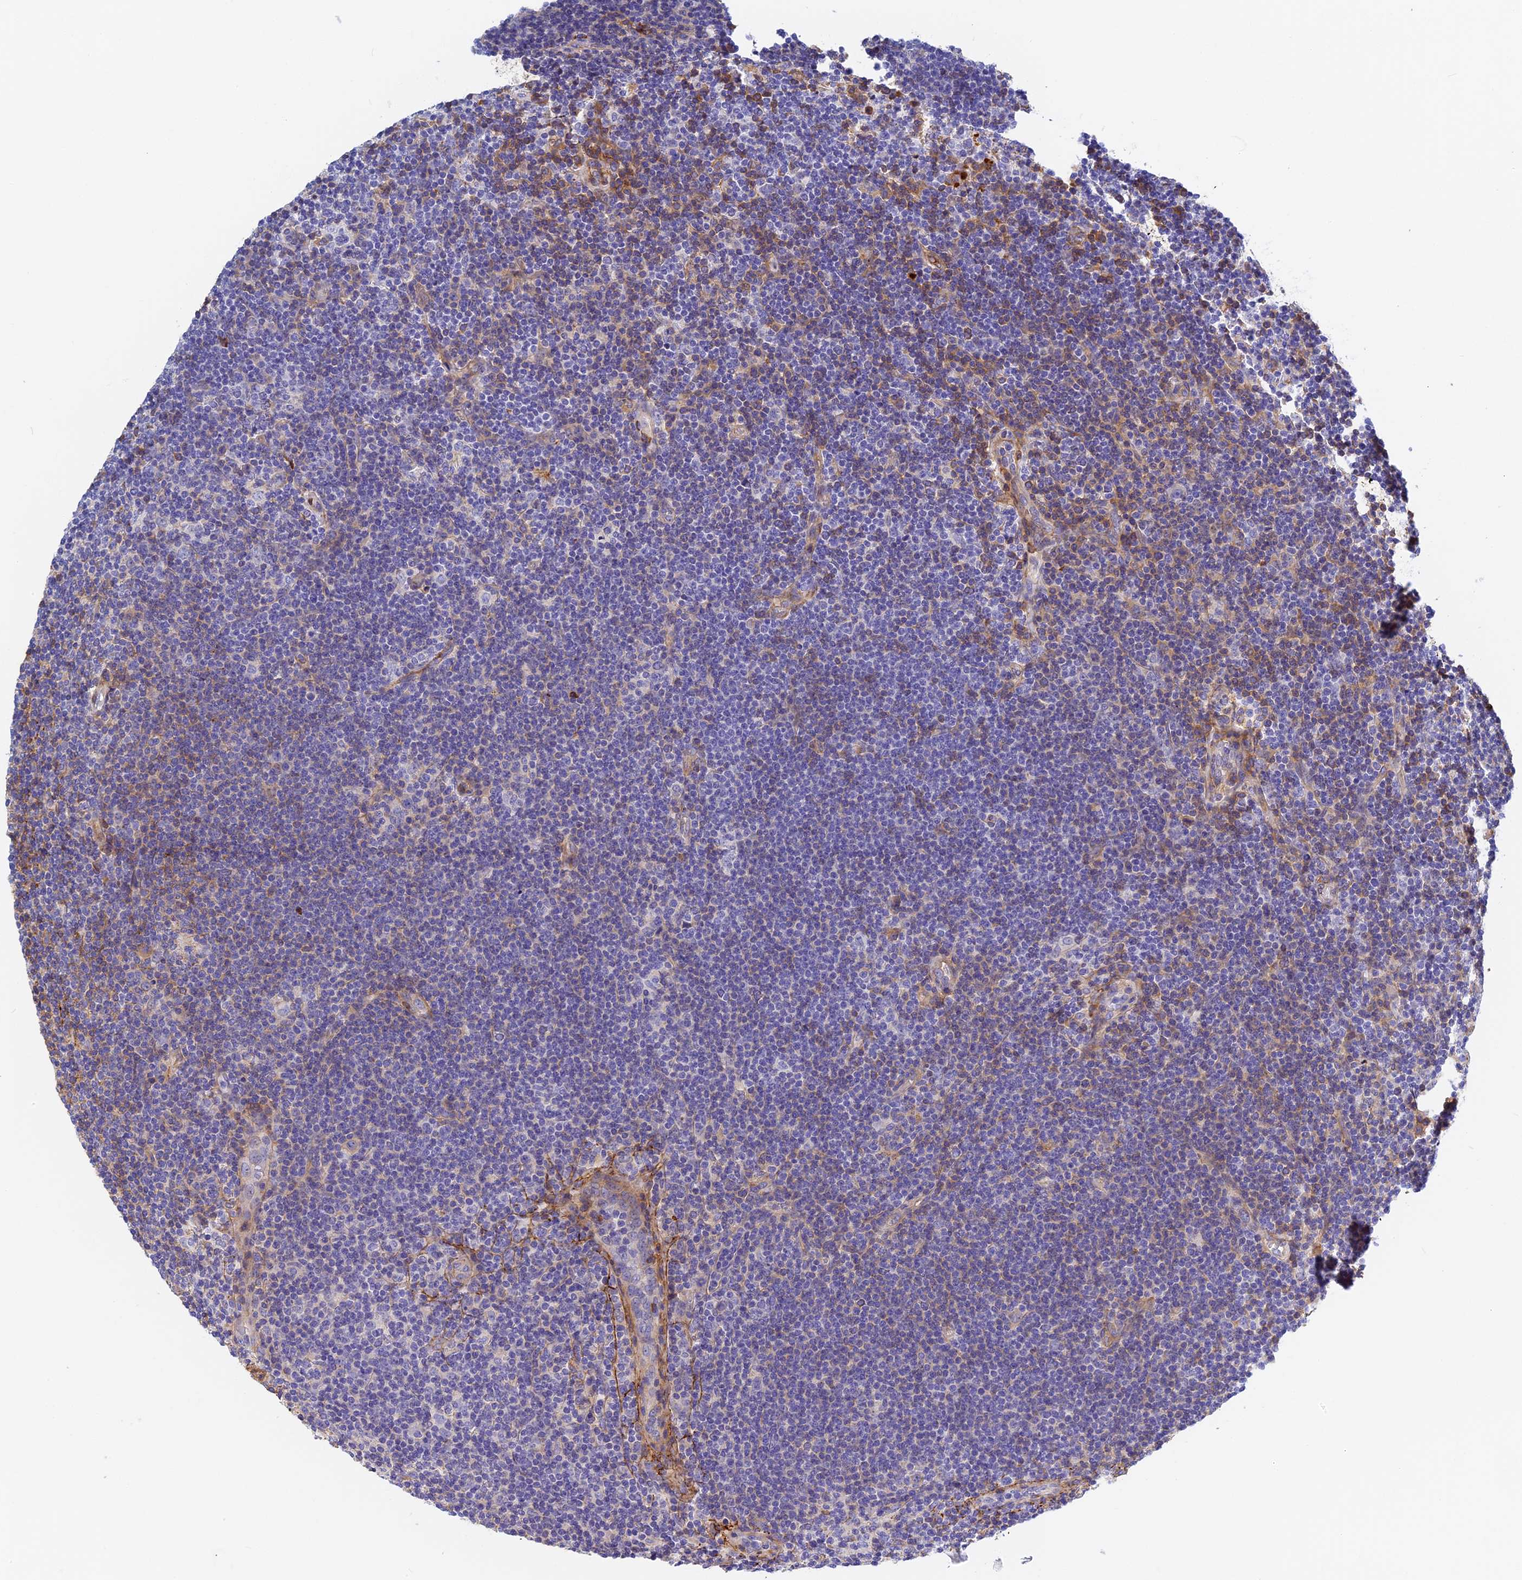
{"staining": {"intensity": "negative", "quantity": "none", "location": "none"}, "tissue": "lymphoma", "cell_type": "Tumor cells", "image_type": "cancer", "snomed": [{"axis": "morphology", "description": "Hodgkin's disease, NOS"}, {"axis": "topography", "description": "Lymph node"}], "caption": "Immunohistochemistry of Hodgkin's disease shows no positivity in tumor cells.", "gene": "ITIH1", "patient": {"sex": "female", "age": 57}}